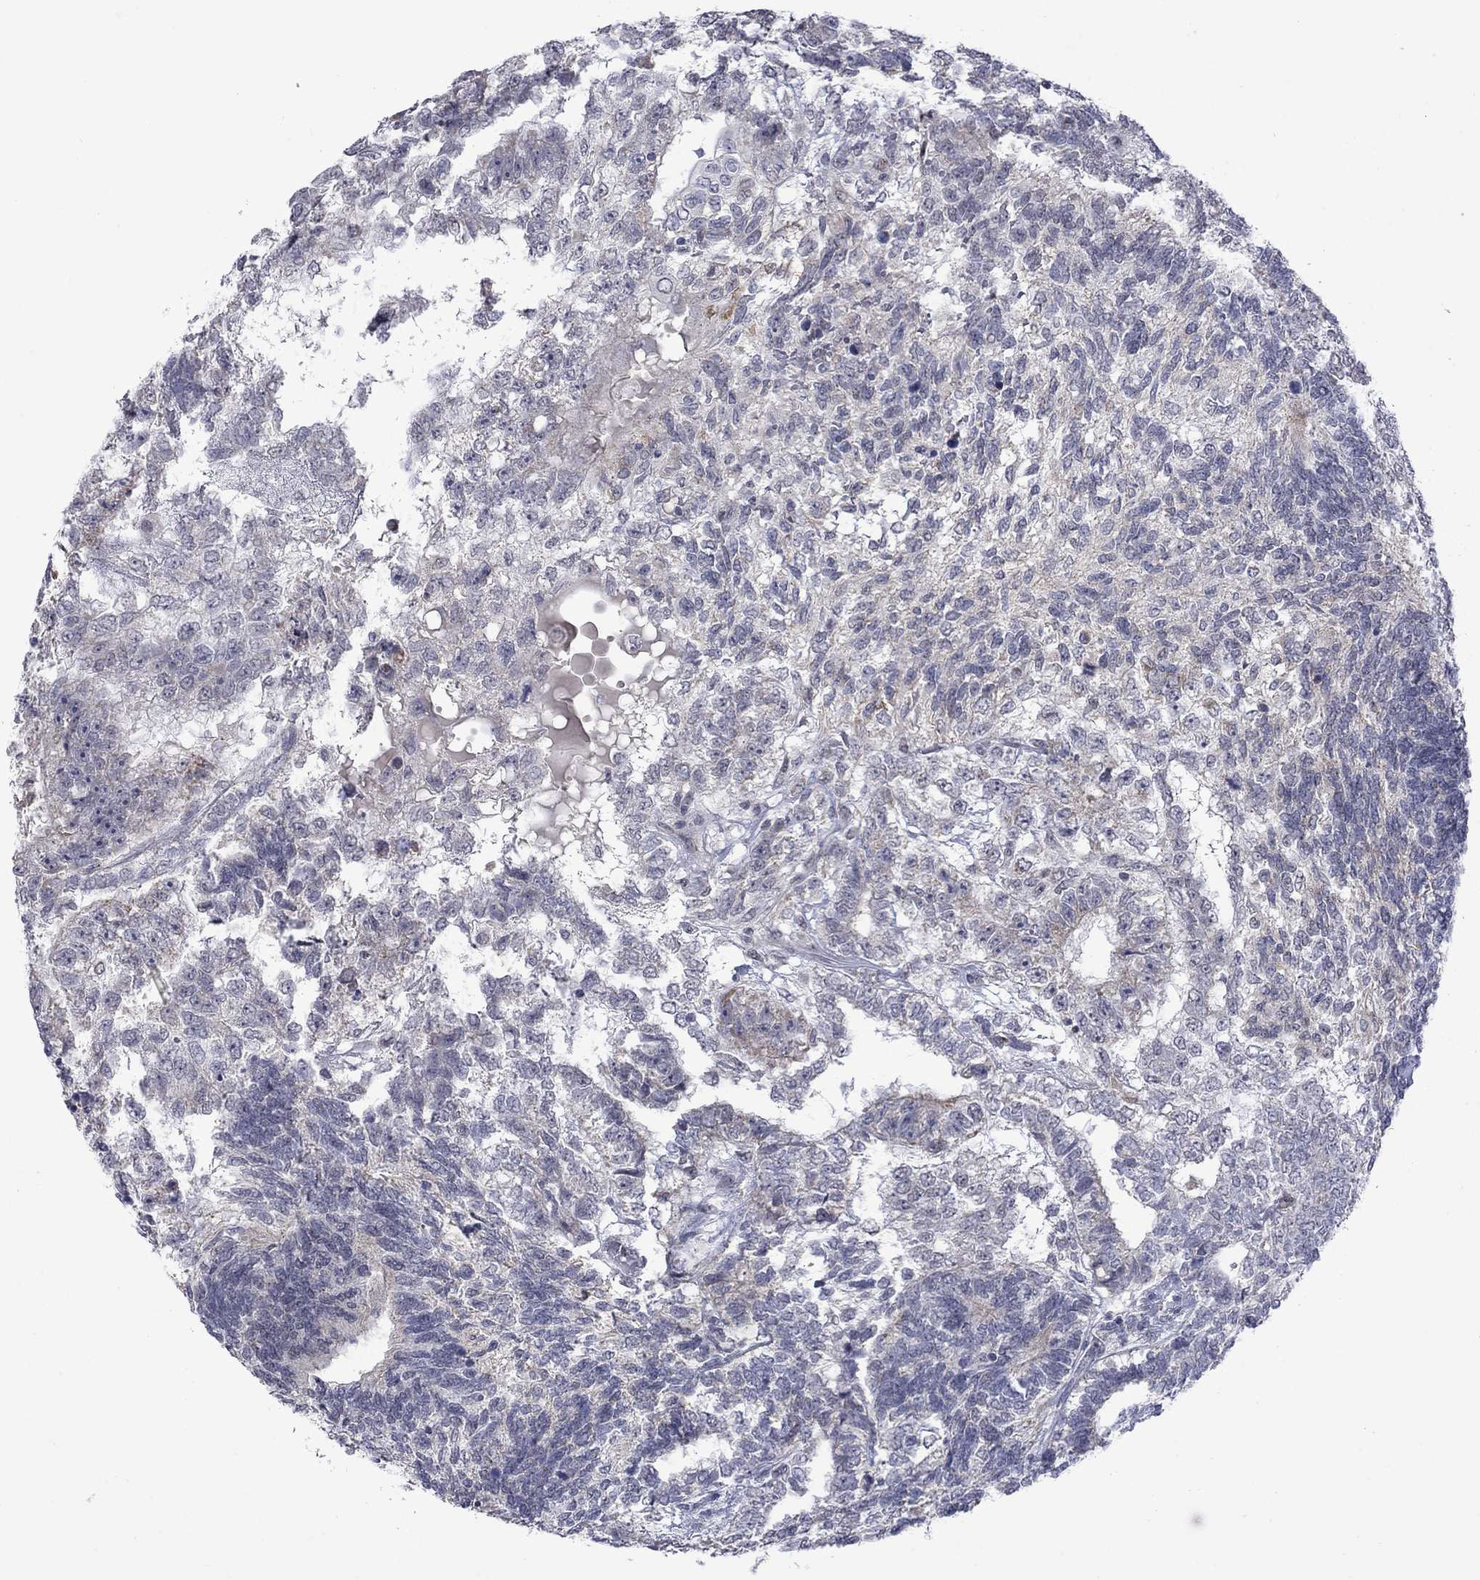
{"staining": {"intensity": "negative", "quantity": "none", "location": "none"}, "tissue": "testis cancer", "cell_type": "Tumor cells", "image_type": "cancer", "snomed": [{"axis": "morphology", "description": "Seminoma, NOS"}, {"axis": "morphology", "description": "Carcinoma, Embryonal, NOS"}, {"axis": "topography", "description": "Testis"}], "caption": "This is a micrograph of immunohistochemistry staining of testis cancer, which shows no expression in tumor cells.", "gene": "KCNJ16", "patient": {"sex": "male", "age": 41}}